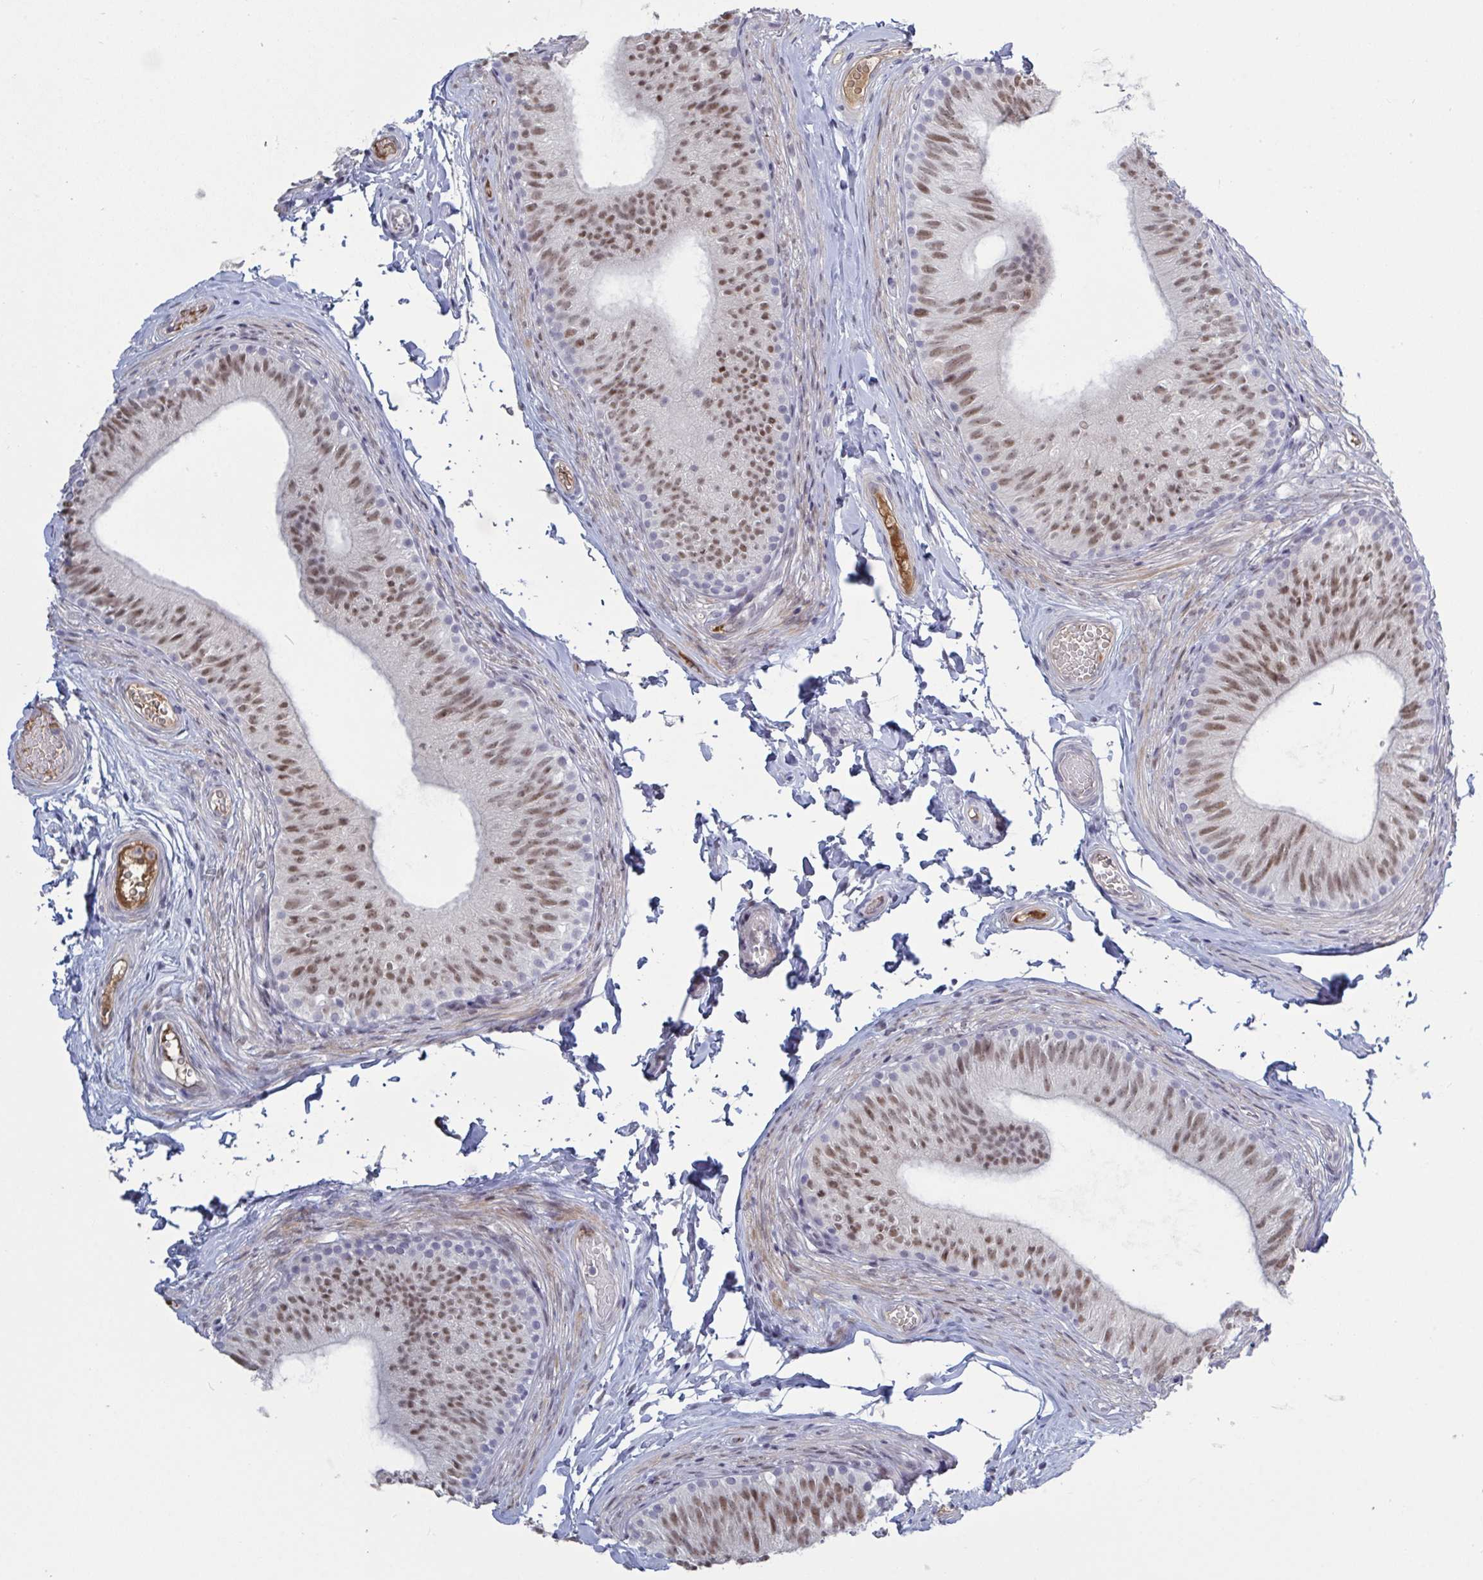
{"staining": {"intensity": "moderate", "quantity": ">75%", "location": "nuclear"}, "tissue": "epididymis", "cell_type": "Glandular cells", "image_type": "normal", "snomed": [{"axis": "morphology", "description": "Normal tissue, NOS"}, {"axis": "topography", "description": "Epididymis, spermatic cord, NOS"}, {"axis": "topography", "description": "Epididymis"}, {"axis": "topography", "description": "Peripheral nerve tissue"}], "caption": "An immunohistochemistry image of benign tissue is shown. Protein staining in brown labels moderate nuclear positivity in epididymis within glandular cells.", "gene": "BCL7B", "patient": {"sex": "male", "age": 29}}